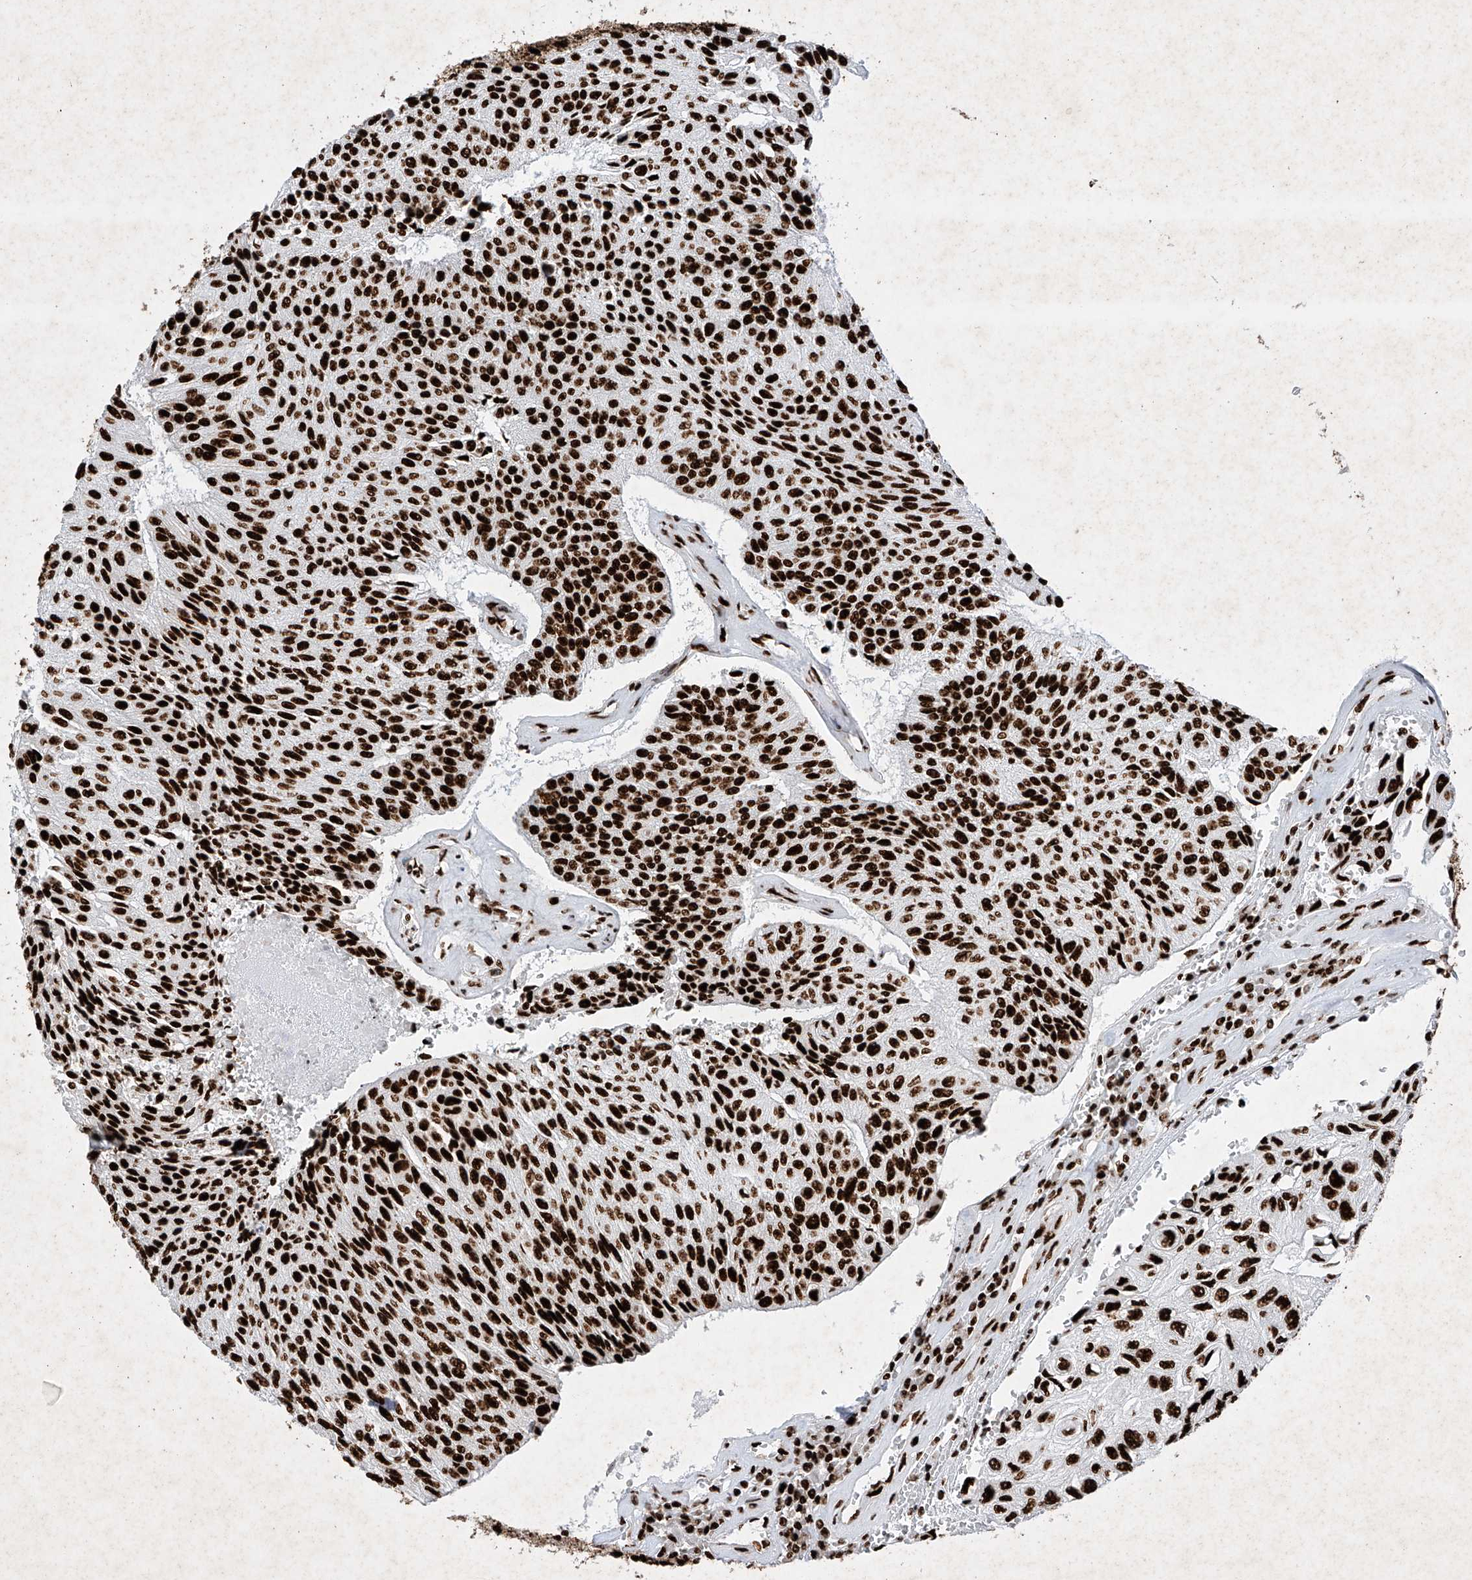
{"staining": {"intensity": "strong", "quantity": ">75%", "location": "nuclear"}, "tissue": "urothelial cancer", "cell_type": "Tumor cells", "image_type": "cancer", "snomed": [{"axis": "morphology", "description": "Urothelial carcinoma, High grade"}, {"axis": "topography", "description": "Urinary bladder"}], "caption": "This is an image of immunohistochemistry staining of high-grade urothelial carcinoma, which shows strong staining in the nuclear of tumor cells.", "gene": "SRSF6", "patient": {"sex": "male", "age": 66}}